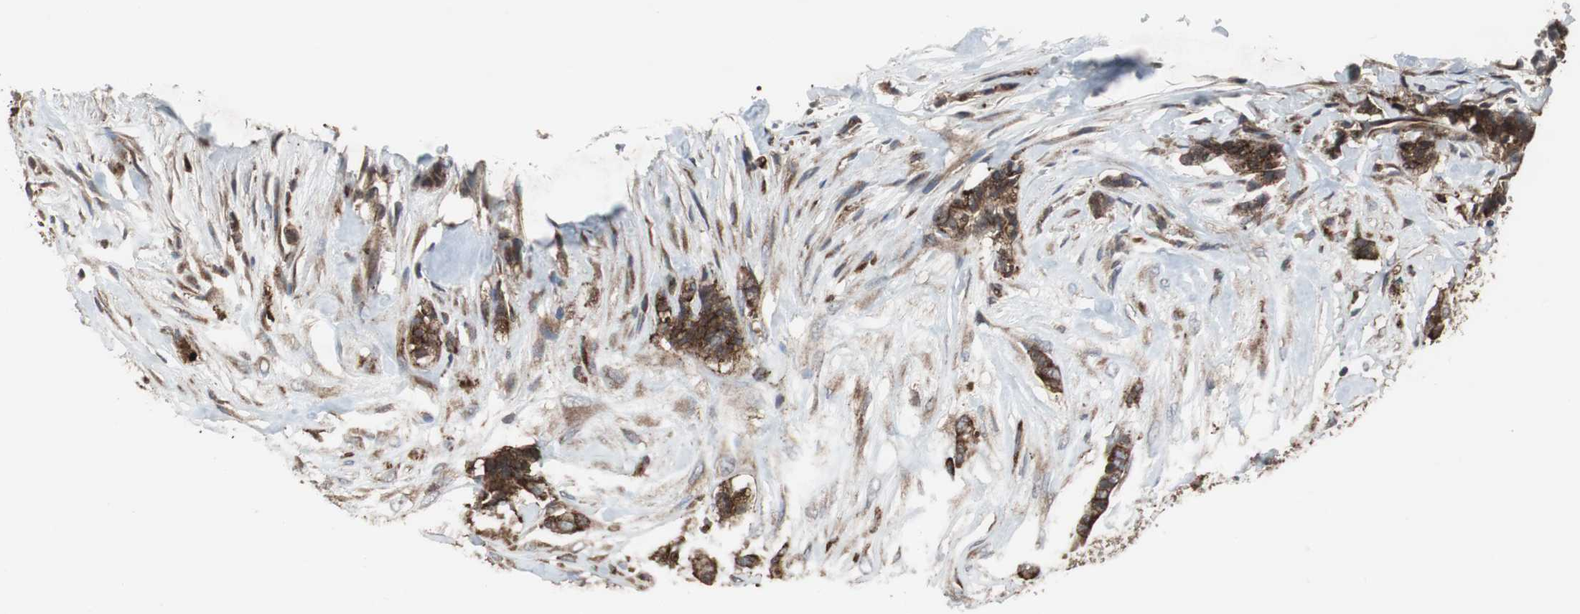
{"staining": {"intensity": "strong", "quantity": ">75%", "location": "cytoplasmic/membranous"}, "tissue": "breast cancer", "cell_type": "Tumor cells", "image_type": "cancer", "snomed": [{"axis": "morphology", "description": "Duct carcinoma"}, {"axis": "topography", "description": "Breast"}], "caption": "There is high levels of strong cytoplasmic/membranous staining in tumor cells of breast cancer, as demonstrated by immunohistochemical staining (brown color).", "gene": "USP10", "patient": {"sex": "female", "age": 40}}